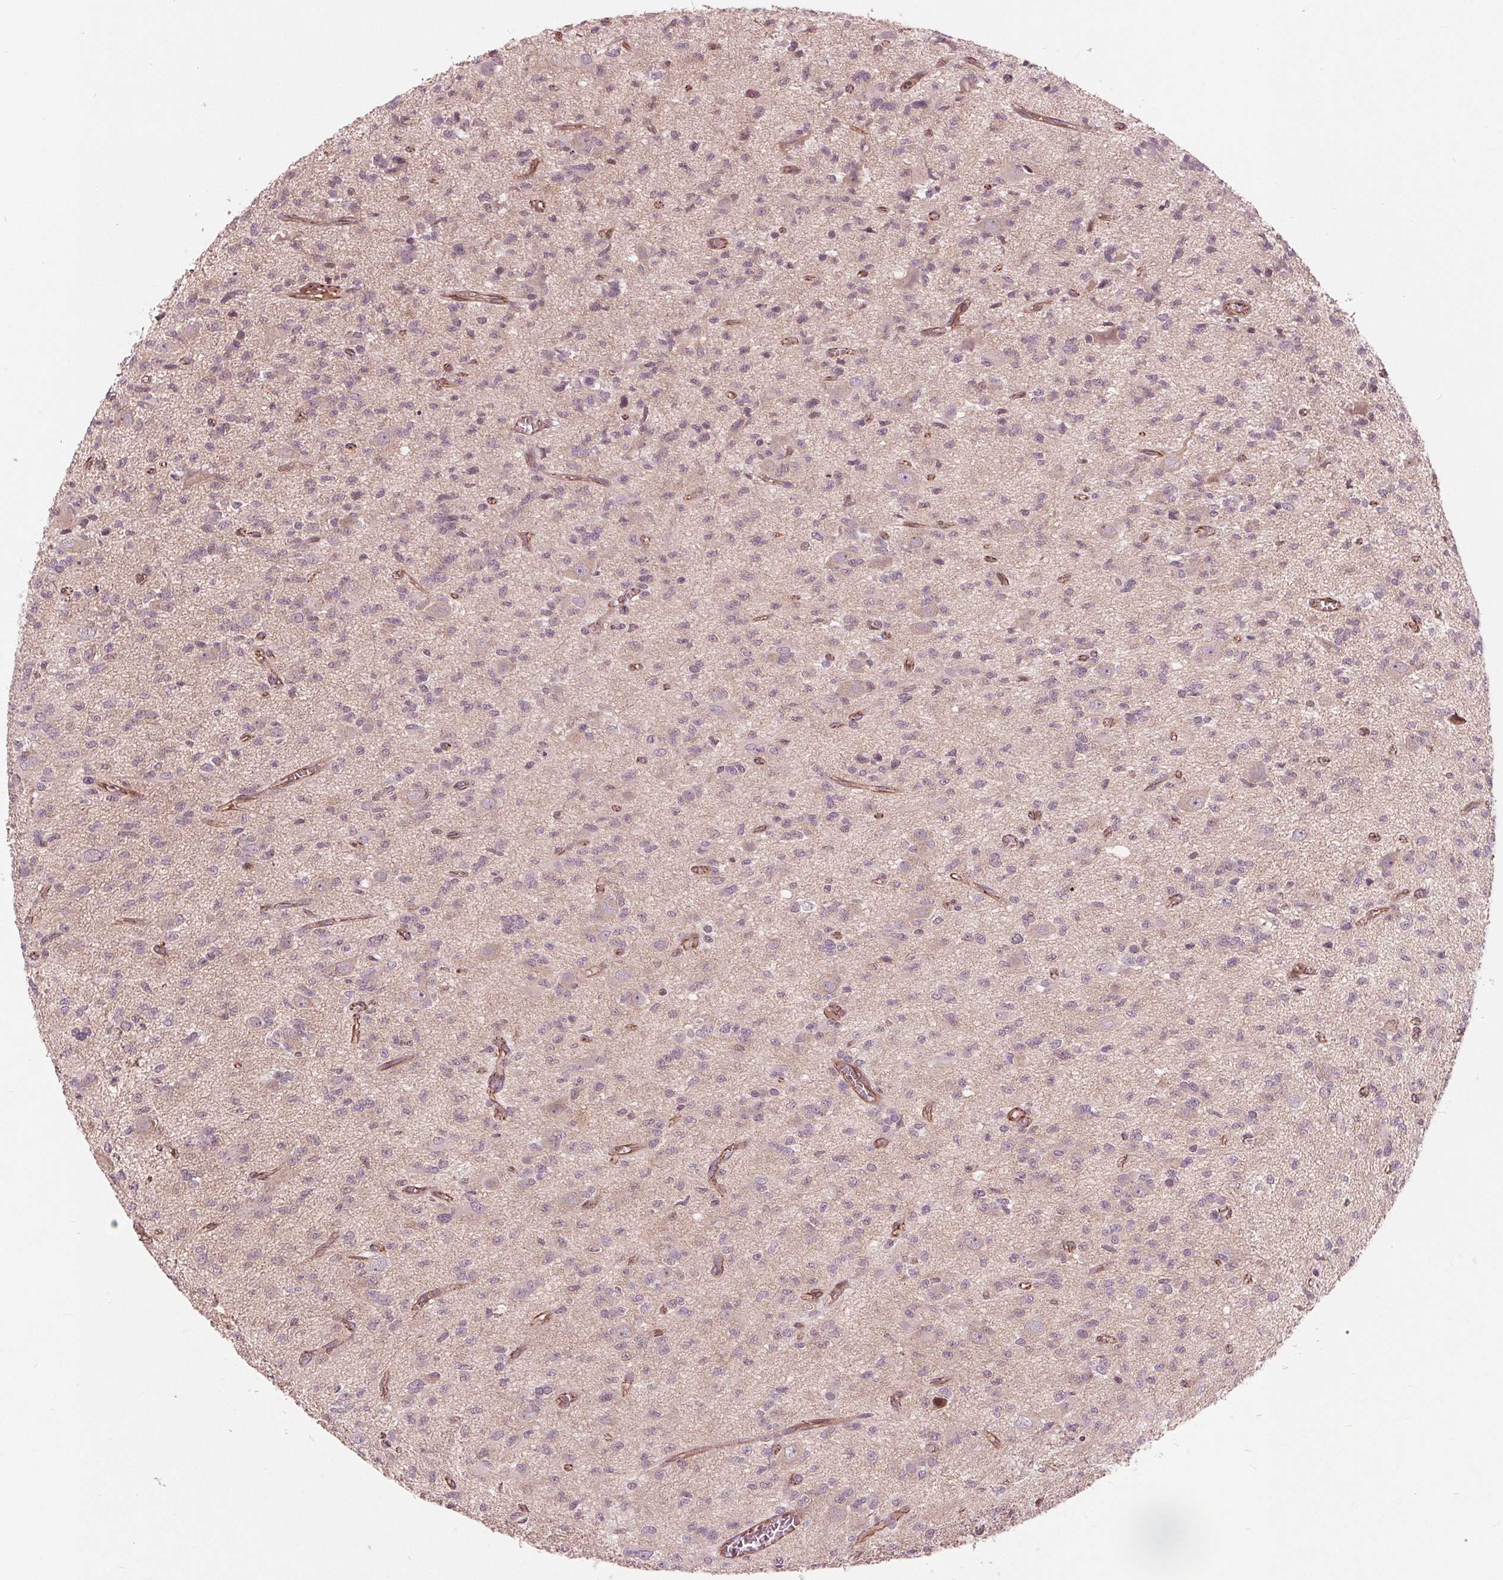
{"staining": {"intensity": "negative", "quantity": "none", "location": "none"}, "tissue": "glioma", "cell_type": "Tumor cells", "image_type": "cancer", "snomed": [{"axis": "morphology", "description": "Glioma, malignant, Low grade"}, {"axis": "topography", "description": "Brain"}], "caption": "A micrograph of human glioma is negative for staining in tumor cells.", "gene": "TXNIP", "patient": {"sex": "male", "age": 64}}